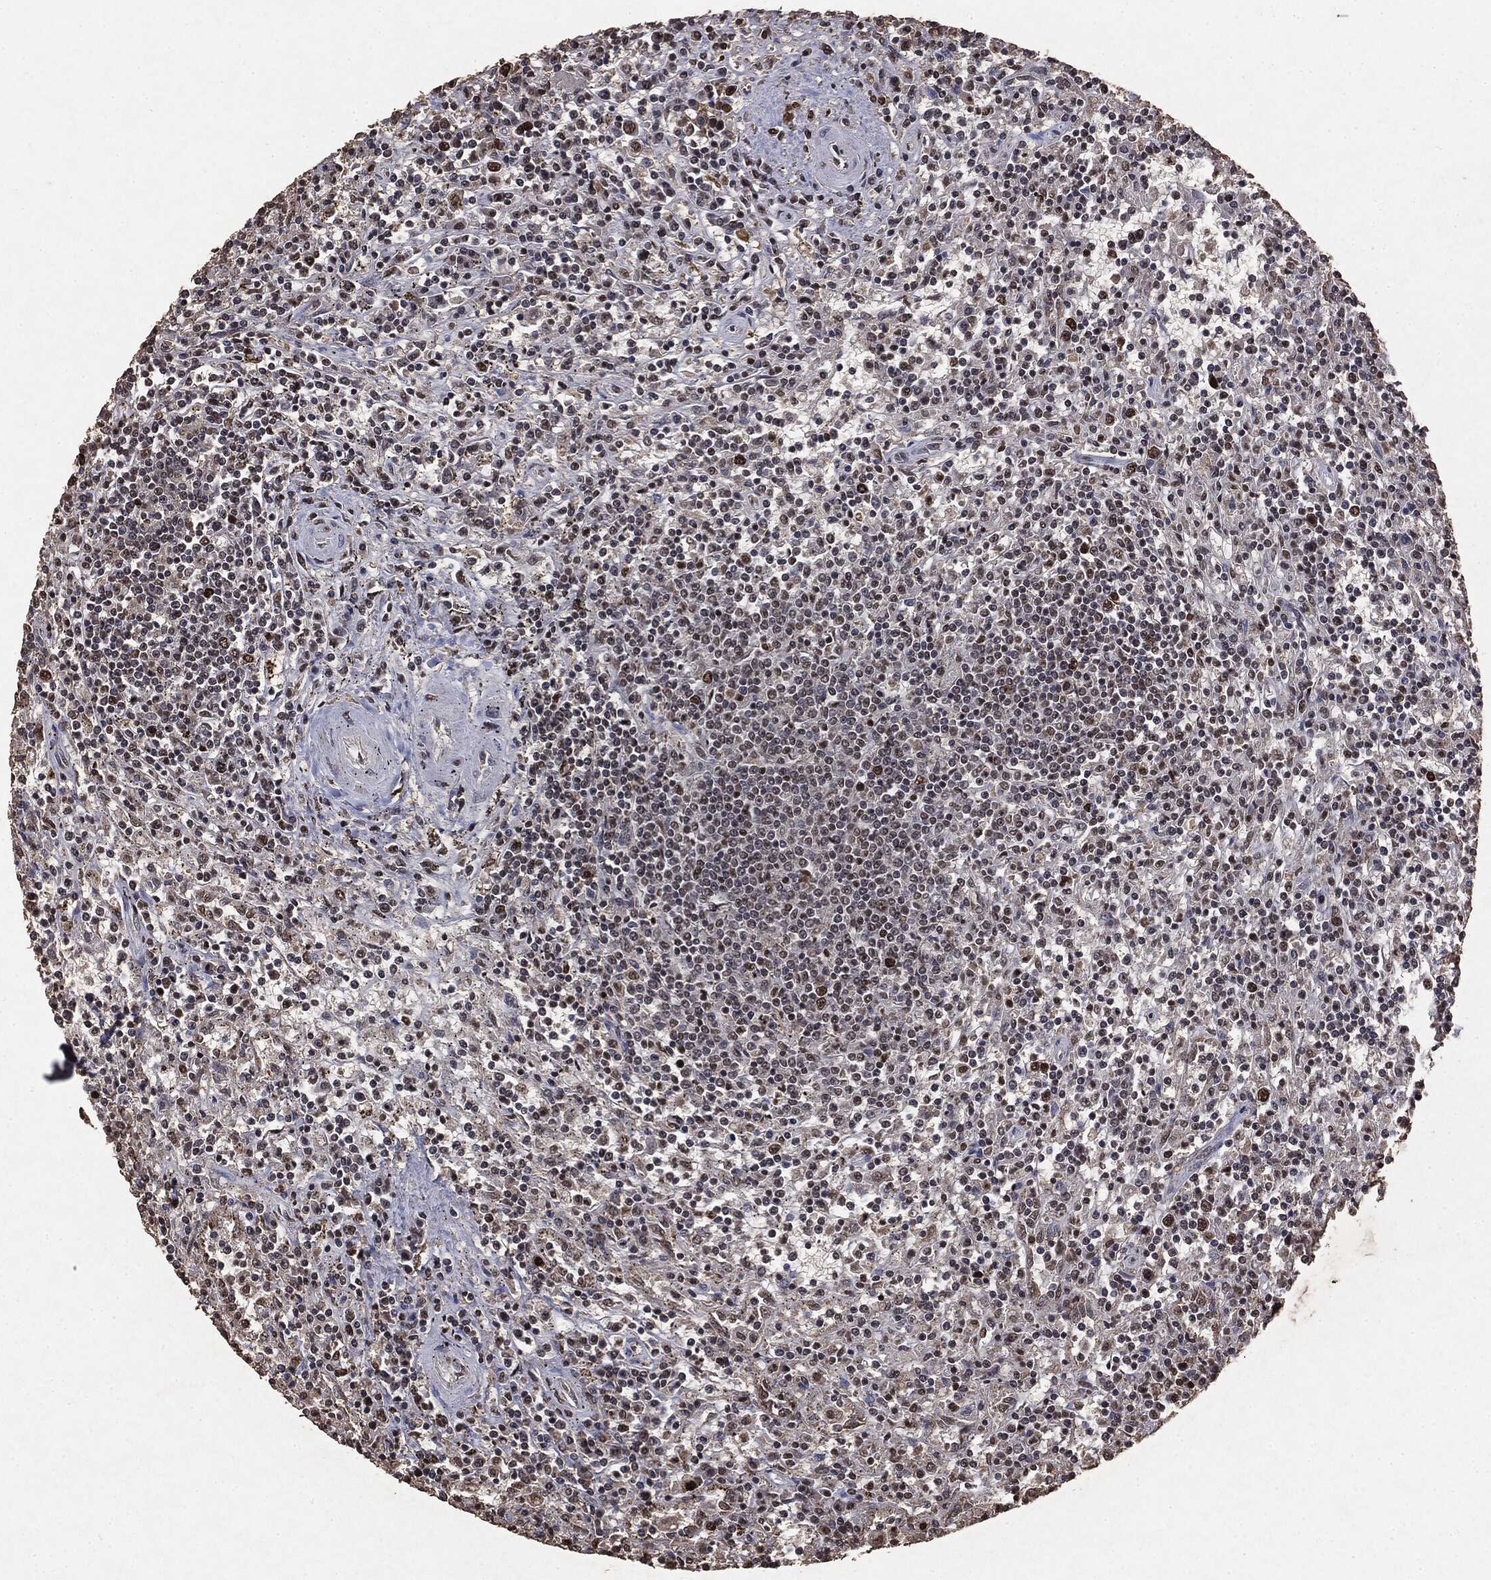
{"staining": {"intensity": "negative", "quantity": "none", "location": "none"}, "tissue": "lymphoma", "cell_type": "Tumor cells", "image_type": "cancer", "snomed": [{"axis": "morphology", "description": "Malignant lymphoma, non-Hodgkin's type, Low grade"}, {"axis": "topography", "description": "Spleen"}], "caption": "Immunohistochemistry micrograph of neoplastic tissue: lymphoma stained with DAB reveals no significant protein expression in tumor cells.", "gene": "RAD18", "patient": {"sex": "male", "age": 62}}